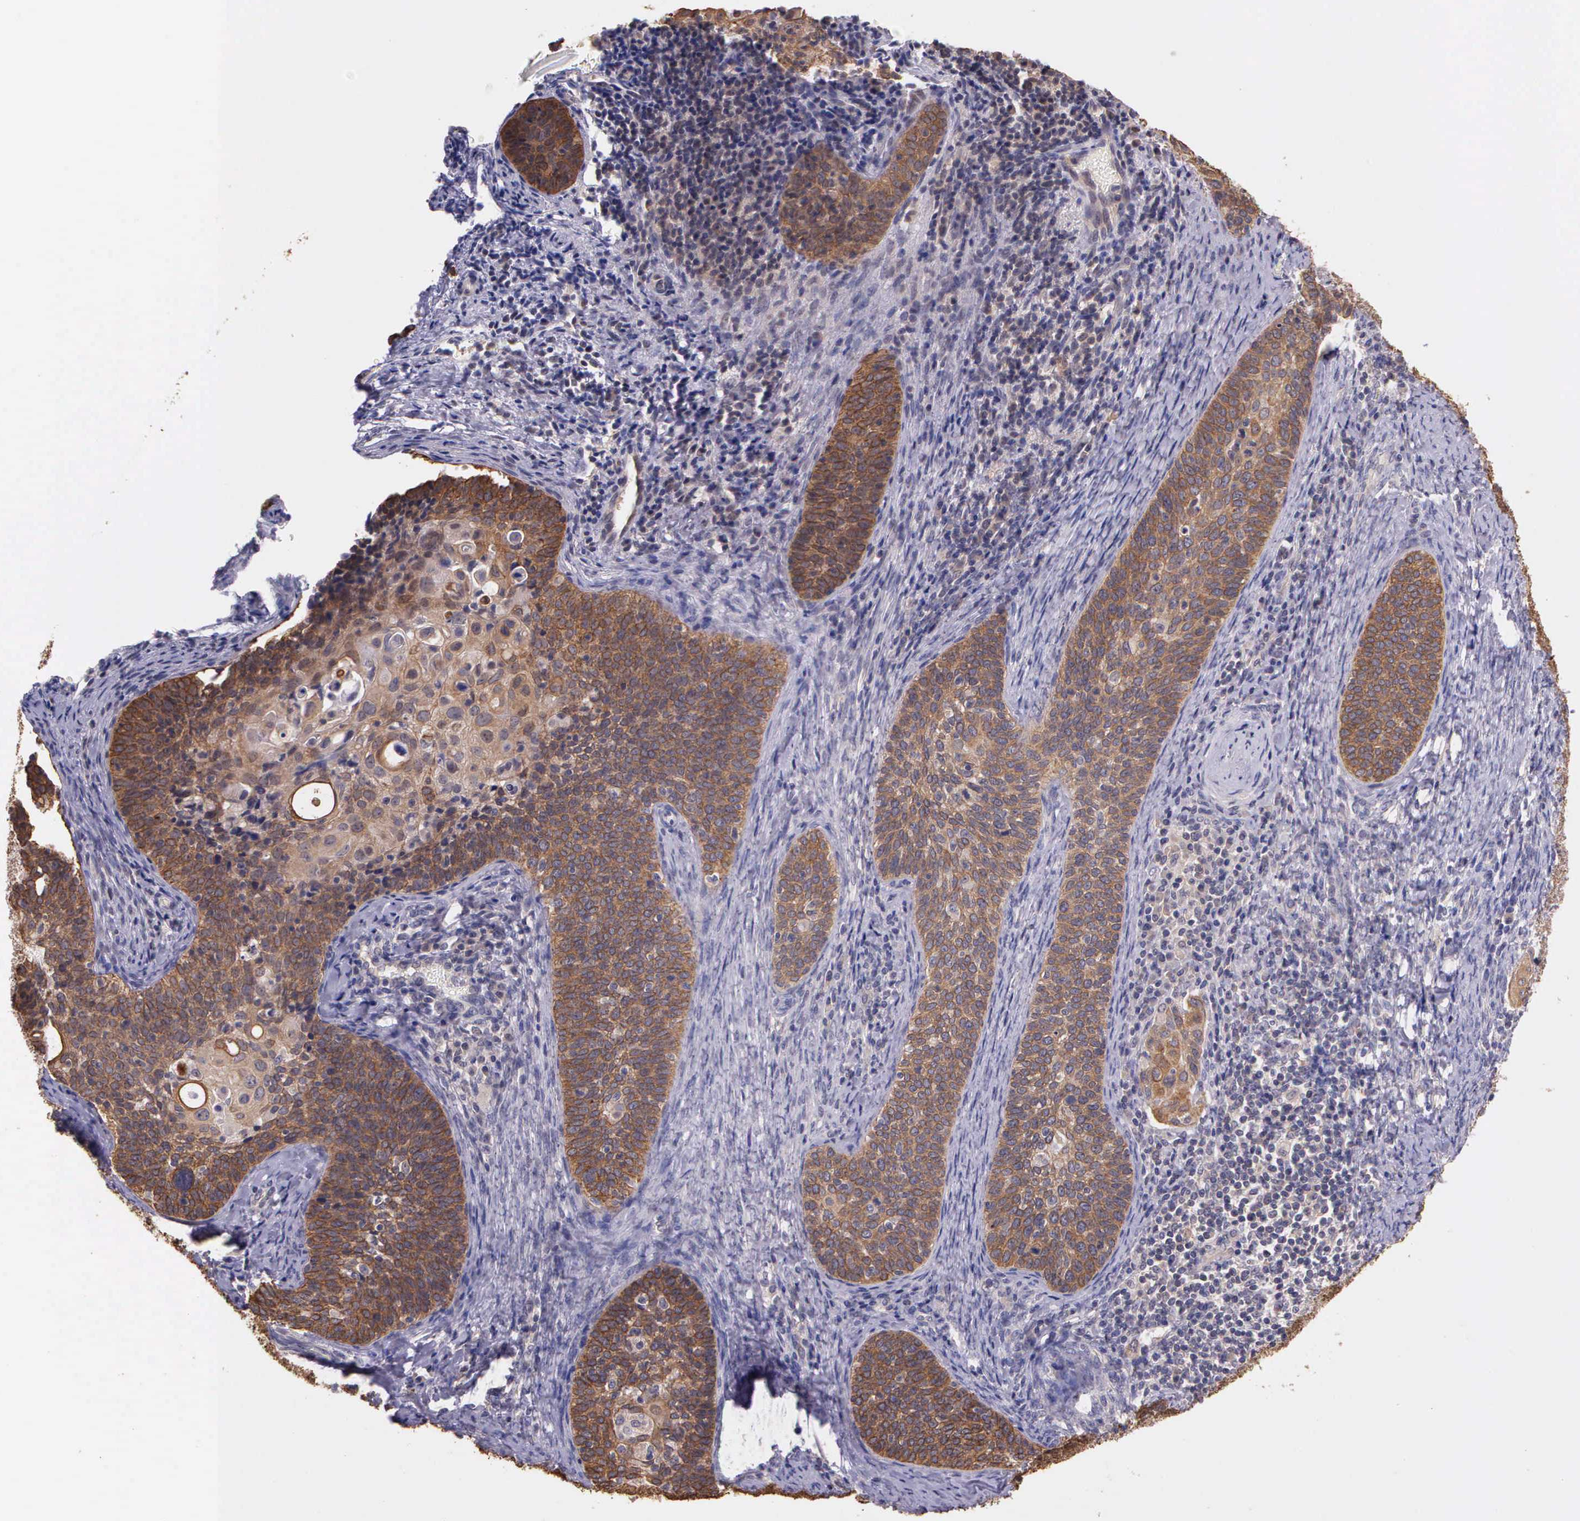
{"staining": {"intensity": "weak", "quantity": ">75%", "location": "cytoplasmic/membranous"}, "tissue": "cervical cancer", "cell_type": "Tumor cells", "image_type": "cancer", "snomed": [{"axis": "morphology", "description": "Squamous cell carcinoma, NOS"}, {"axis": "topography", "description": "Cervix"}], "caption": "A photomicrograph of squamous cell carcinoma (cervical) stained for a protein displays weak cytoplasmic/membranous brown staining in tumor cells.", "gene": "IGBP1", "patient": {"sex": "female", "age": 33}}